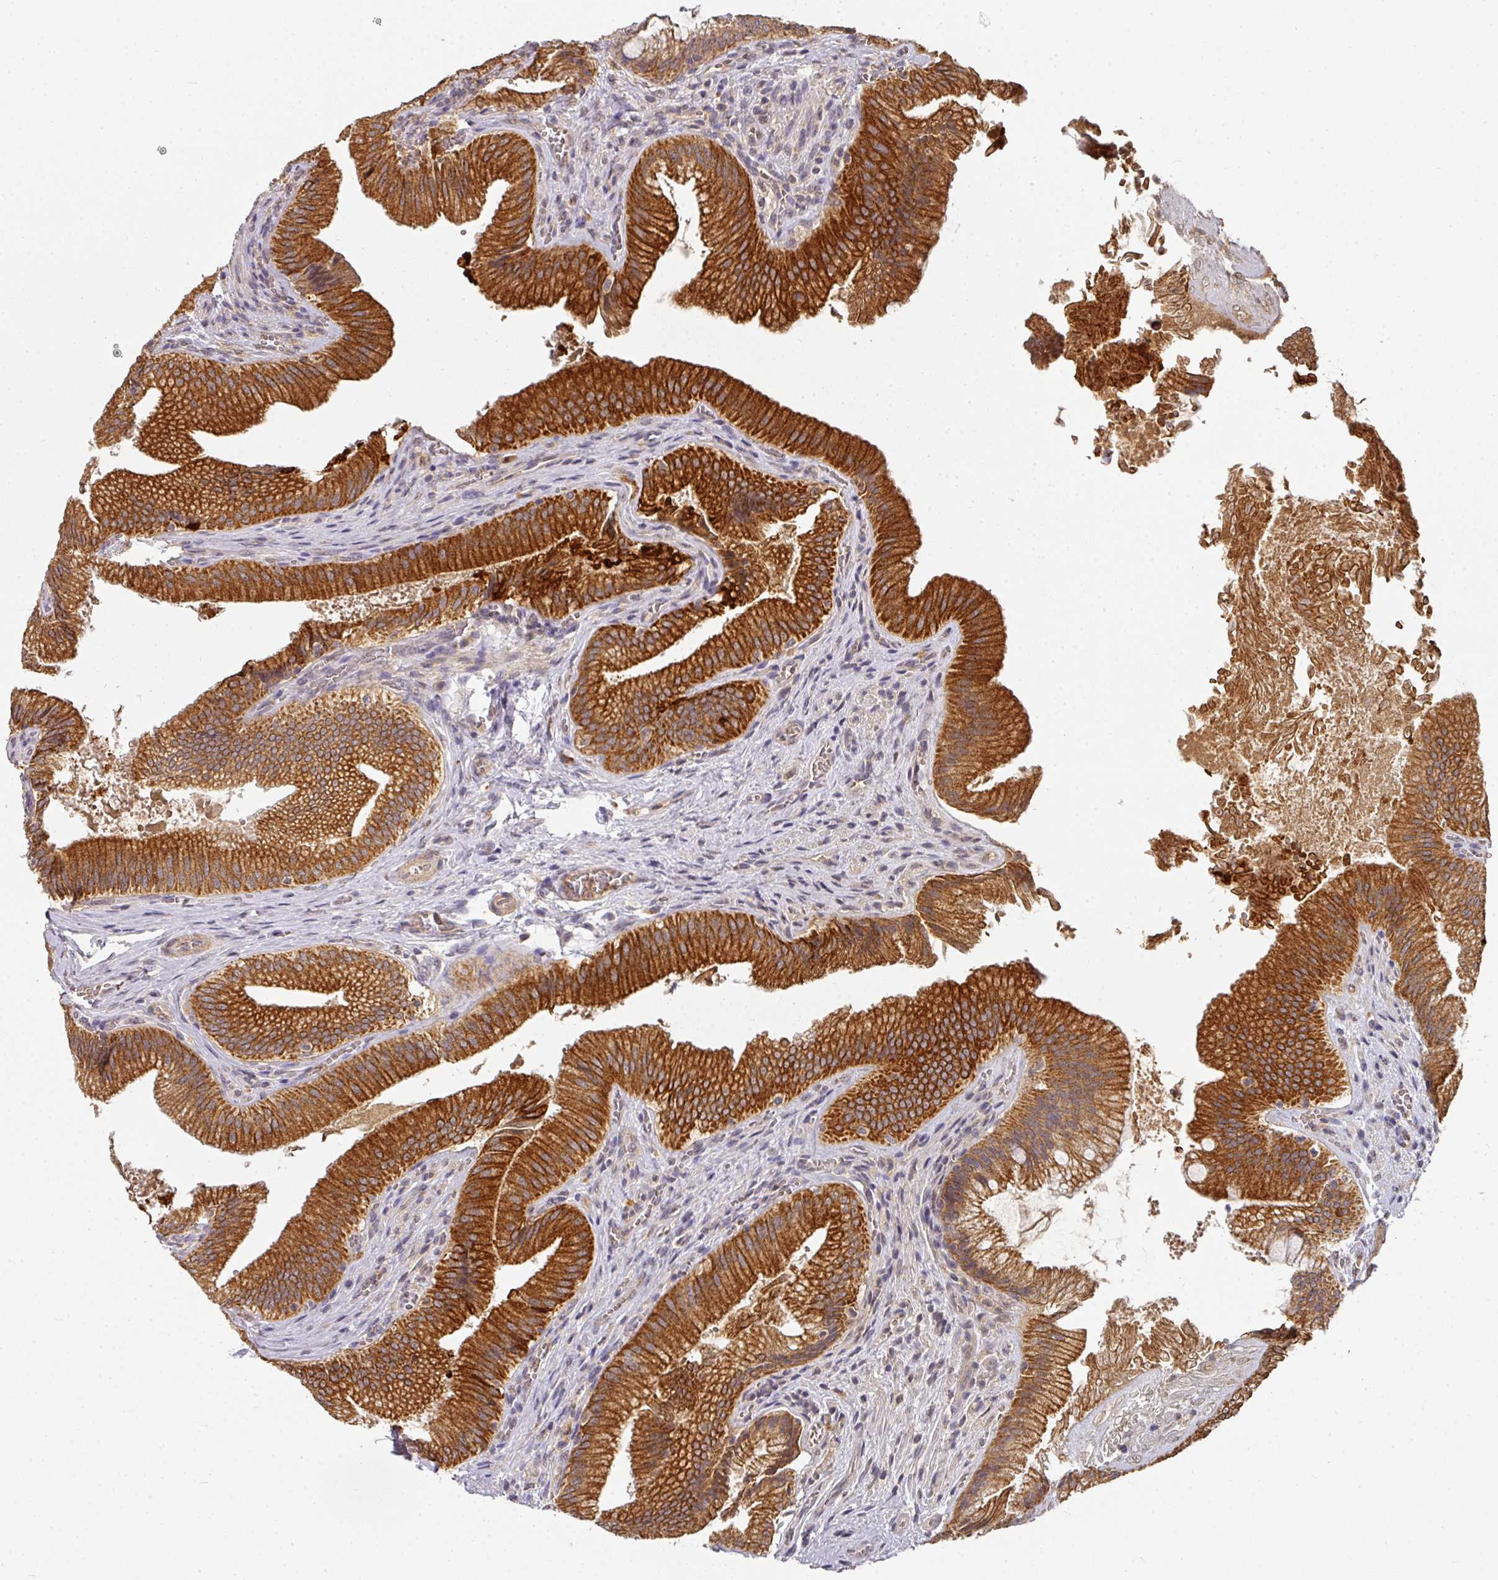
{"staining": {"intensity": "strong", "quantity": ">75%", "location": "cytoplasmic/membranous"}, "tissue": "gallbladder", "cell_type": "Glandular cells", "image_type": "normal", "snomed": [{"axis": "morphology", "description": "Normal tissue, NOS"}, {"axis": "topography", "description": "Gallbladder"}], "caption": "About >75% of glandular cells in unremarkable gallbladder demonstrate strong cytoplasmic/membranous protein expression as visualized by brown immunohistochemical staining.", "gene": "EXTL3", "patient": {"sex": "male", "age": 17}}